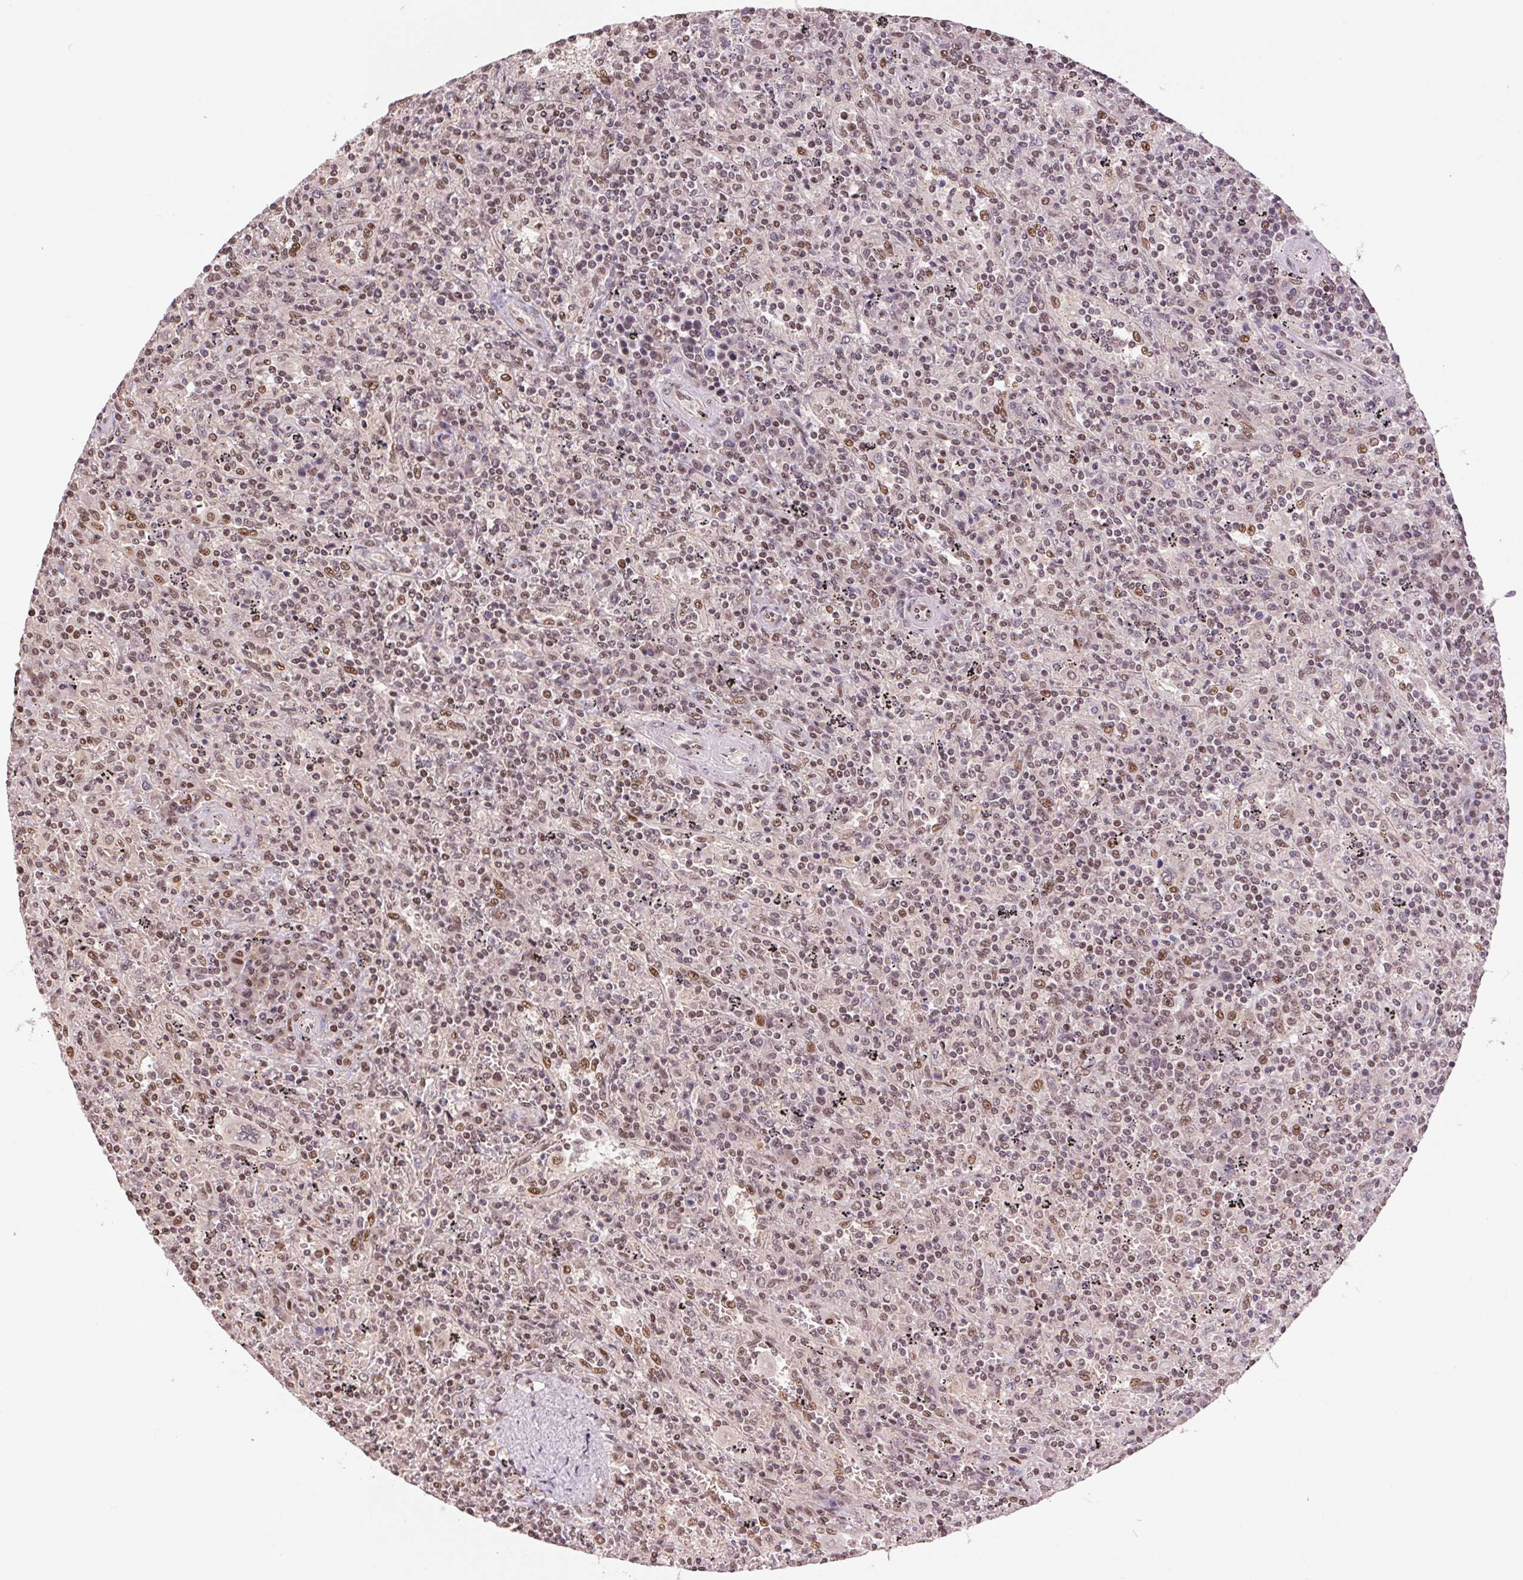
{"staining": {"intensity": "moderate", "quantity": ">75%", "location": "nuclear"}, "tissue": "lymphoma", "cell_type": "Tumor cells", "image_type": "cancer", "snomed": [{"axis": "morphology", "description": "Malignant lymphoma, non-Hodgkin's type, Low grade"}, {"axis": "topography", "description": "Spleen"}], "caption": "The immunohistochemical stain labels moderate nuclear expression in tumor cells of lymphoma tissue.", "gene": "RAD23A", "patient": {"sex": "male", "age": 62}}